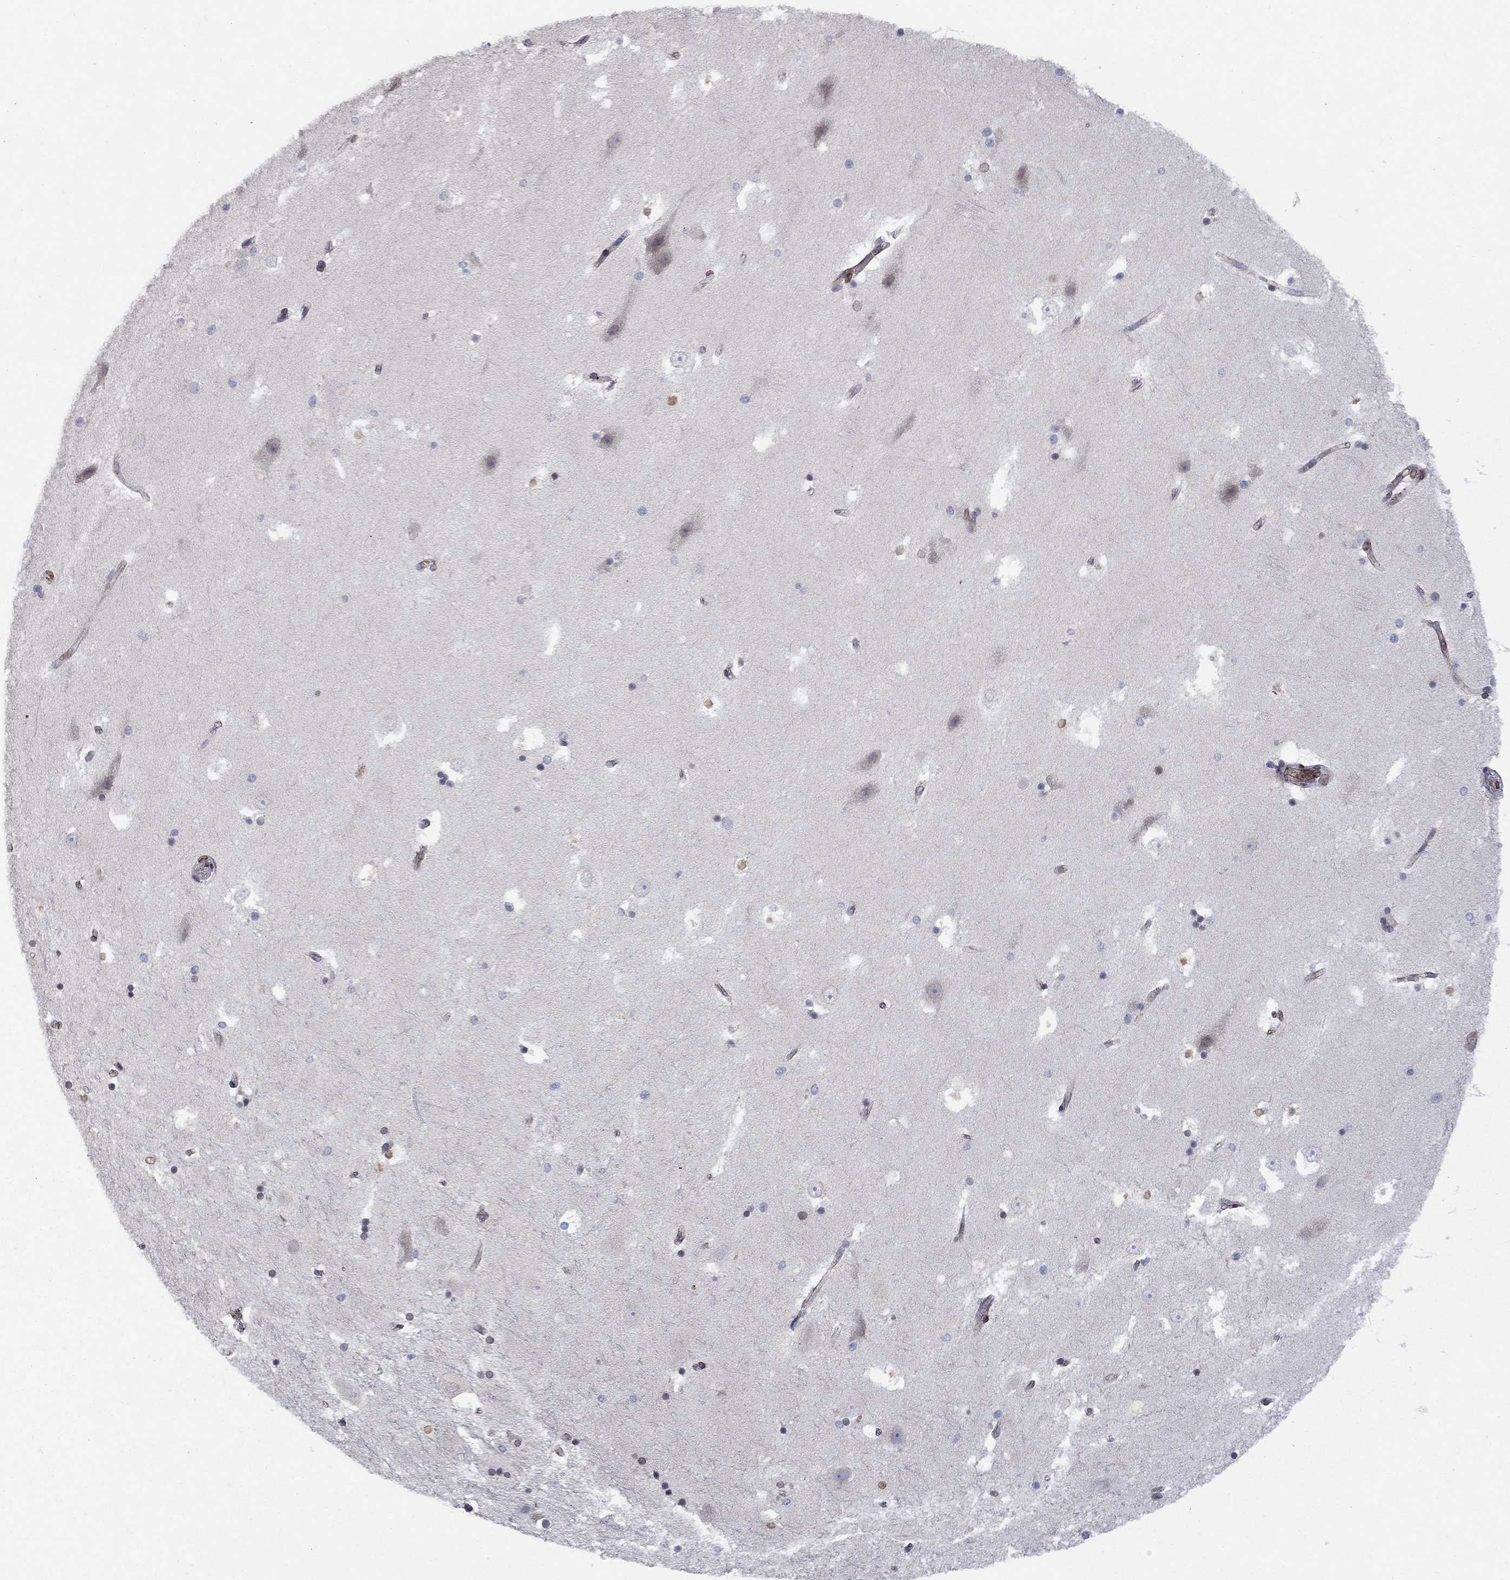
{"staining": {"intensity": "negative", "quantity": "none", "location": "none"}, "tissue": "hippocampus", "cell_type": "Glial cells", "image_type": "normal", "snomed": [{"axis": "morphology", "description": "Normal tissue, NOS"}, {"axis": "topography", "description": "Hippocampus"}], "caption": "High power microscopy histopathology image of an immunohistochemistry (IHC) micrograph of normal hippocampus, revealing no significant staining in glial cells. (DAB immunohistochemistry (IHC), high magnification).", "gene": "EMC9", "patient": {"sex": "male", "age": 51}}